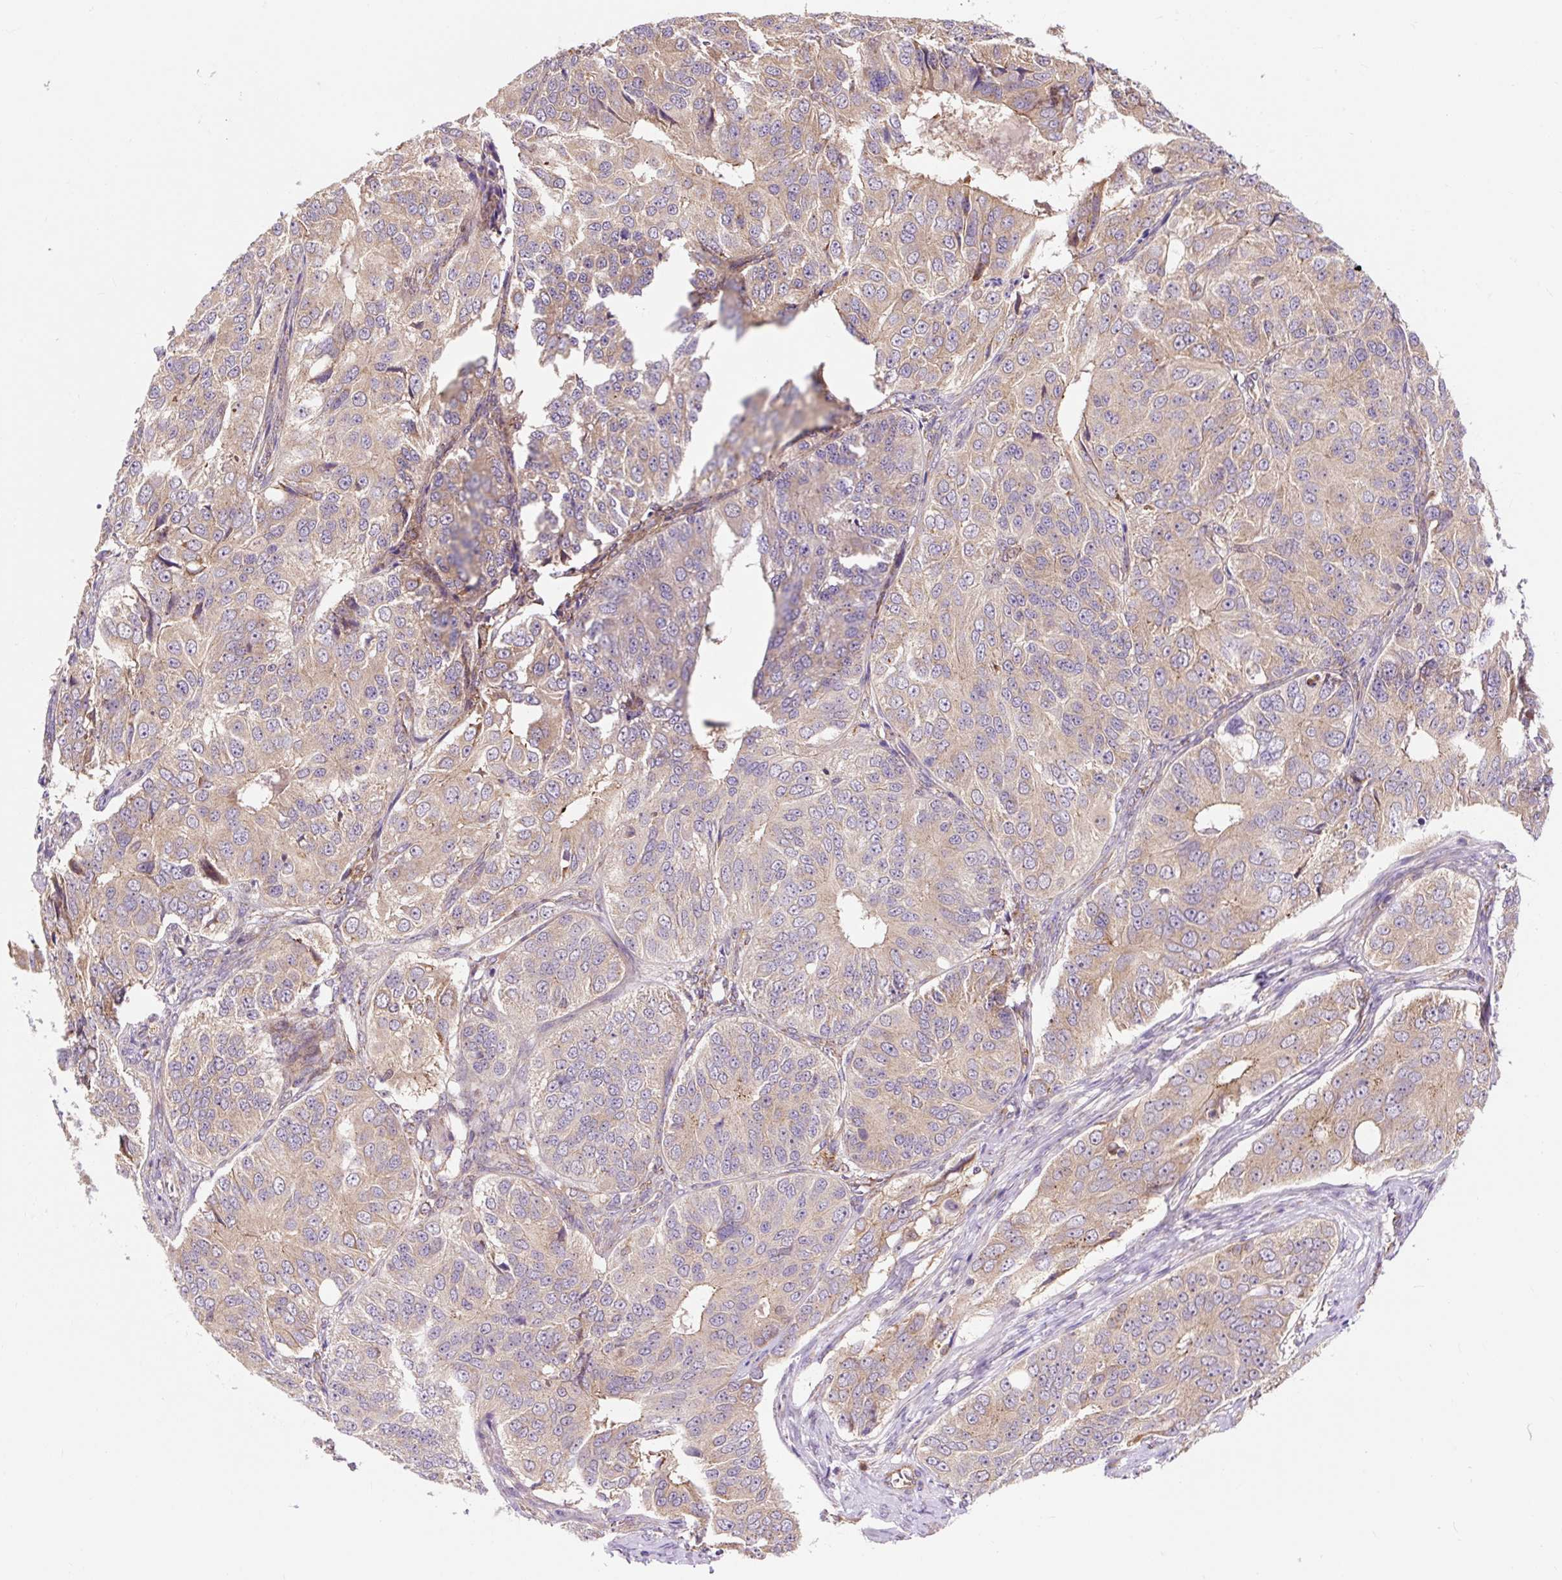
{"staining": {"intensity": "weak", "quantity": "25%-75%", "location": "cytoplasmic/membranous"}, "tissue": "ovarian cancer", "cell_type": "Tumor cells", "image_type": "cancer", "snomed": [{"axis": "morphology", "description": "Carcinoma, endometroid"}, {"axis": "topography", "description": "Ovary"}], "caption": "This image demonstrates ovarian cancer stained with IHC to label a protein in brown. The cytoplasmic/membranous of tumor cells show weak positivity for the protein. Nuclei are counter-stained blue.", "gene": "TRIAP1", "patient": {"sex": "female", "age": 51}}